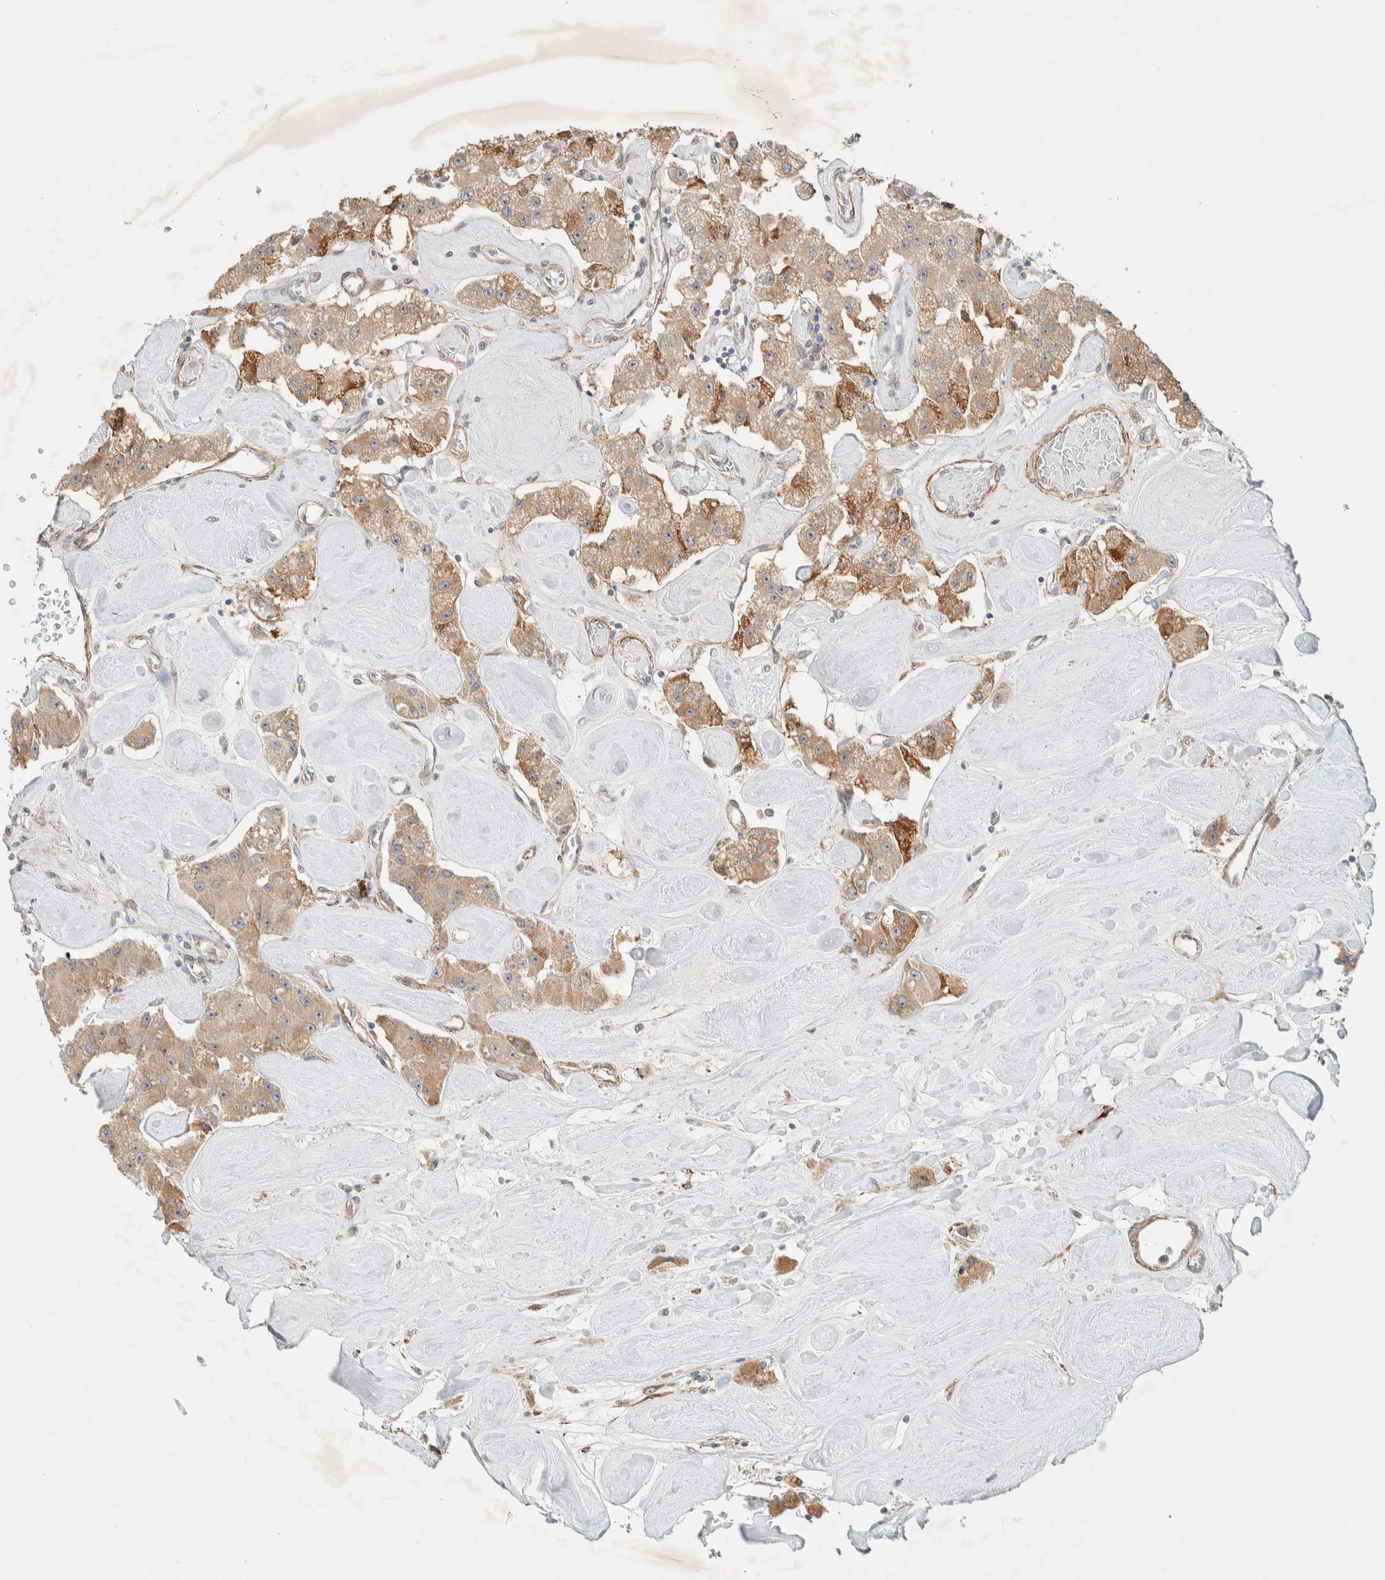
{"staining": {"intensity": "weak", "quantity": ">75%", "location": "cytoplasmic/membranous"}, "tissue": "carcinoid", "cell_type": "Tumor cells", "image_type": "cancer", "snomed": [{"axis": "morphology", "description": "Carcinoid, malignant, NOS"}, {"axis": "topography", "description": "Pancreas"}], "caption": "Immunohistochemistry (IHC) of carcinoid demonstrates low levels of weak cytoplasmic/membranous expression in about >75% of tumor cells.", "gene": "KLHL40", "patient": {"sex": "male", "age": 41}}